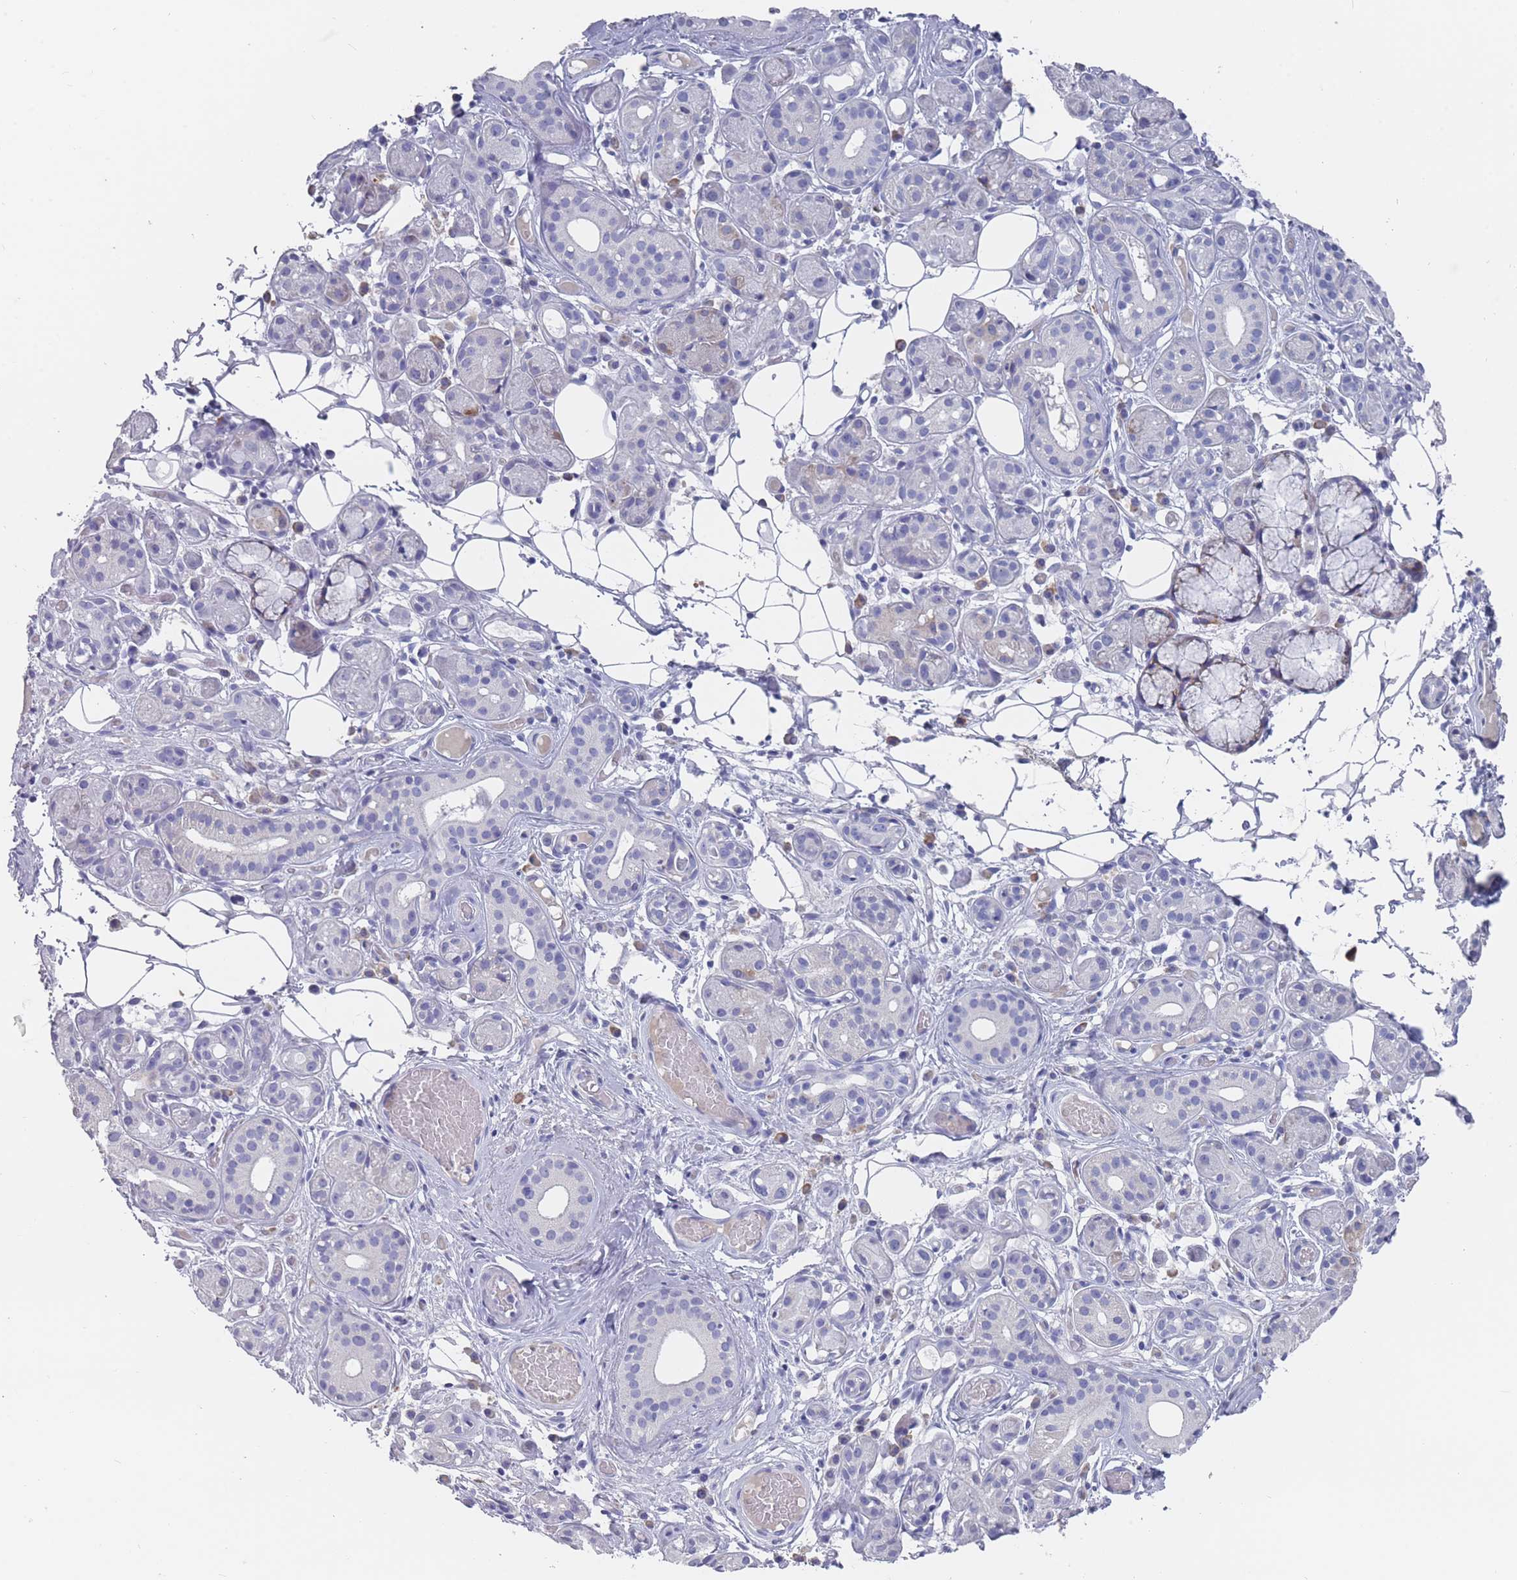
{"staining": {"intensity": "weak", "quantity": "<25%", "location": "cytoplasmic/membranous"}, "tissue": "salivary gland", "cell_type": "Glandular cells", "image_type": "normal", "snomed": [{"axis": "morphology", "description": "Normal tissue, NOS"}, {"axis": "topography", "description": "Salivary gland"}], "caption": "Immunohistochemical staining of normal salivary gland shows no significant positivity in glandular cells.", "gene": "ST8SIA5", "patient": {"sex": "male", "age": 82}}